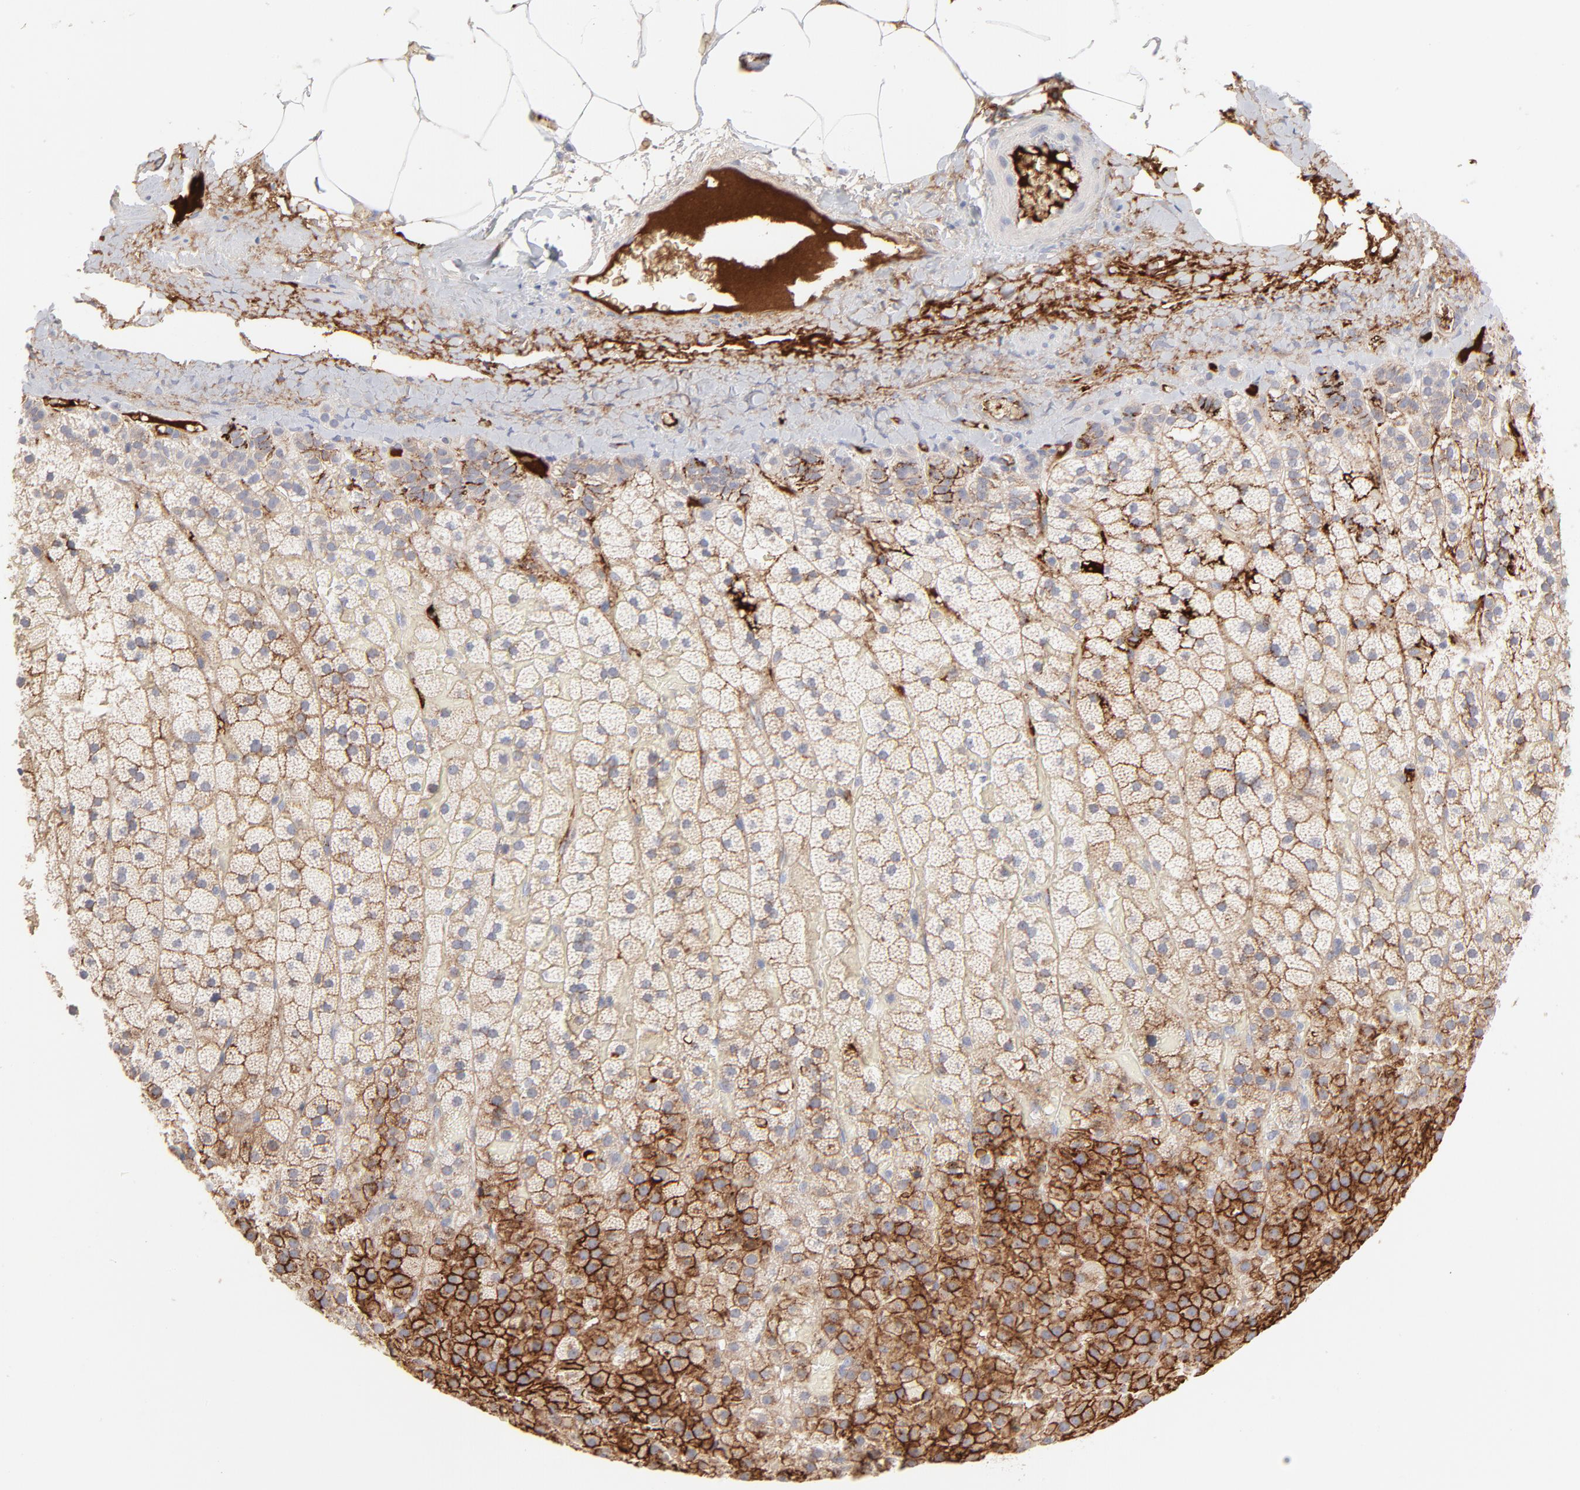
{"staining": {"intensity": "strong", "quantity": "25%-75%", "location": "cytoplasmic/membranous"}, "tissue": "adrenal gland", "cell_type": "Glandular cells", "image_type": "normal", "snomed": [{"axis": "morphology", "description": "Normal tissue, NOS"}, {"axis": "topography", "description": "Adrenal gland"}], "caption": "High-magnification brightfield microscopy of unremarkable adrenal gland stained with DAB (brown) and counterstained with hematoxylin (blue). glandular cells exhibit strong cytoplasmic/membranous staining is present in about25%-75% of cells.", "gene": "CCR3", "patient": {"sex": "male", "age": 35}}